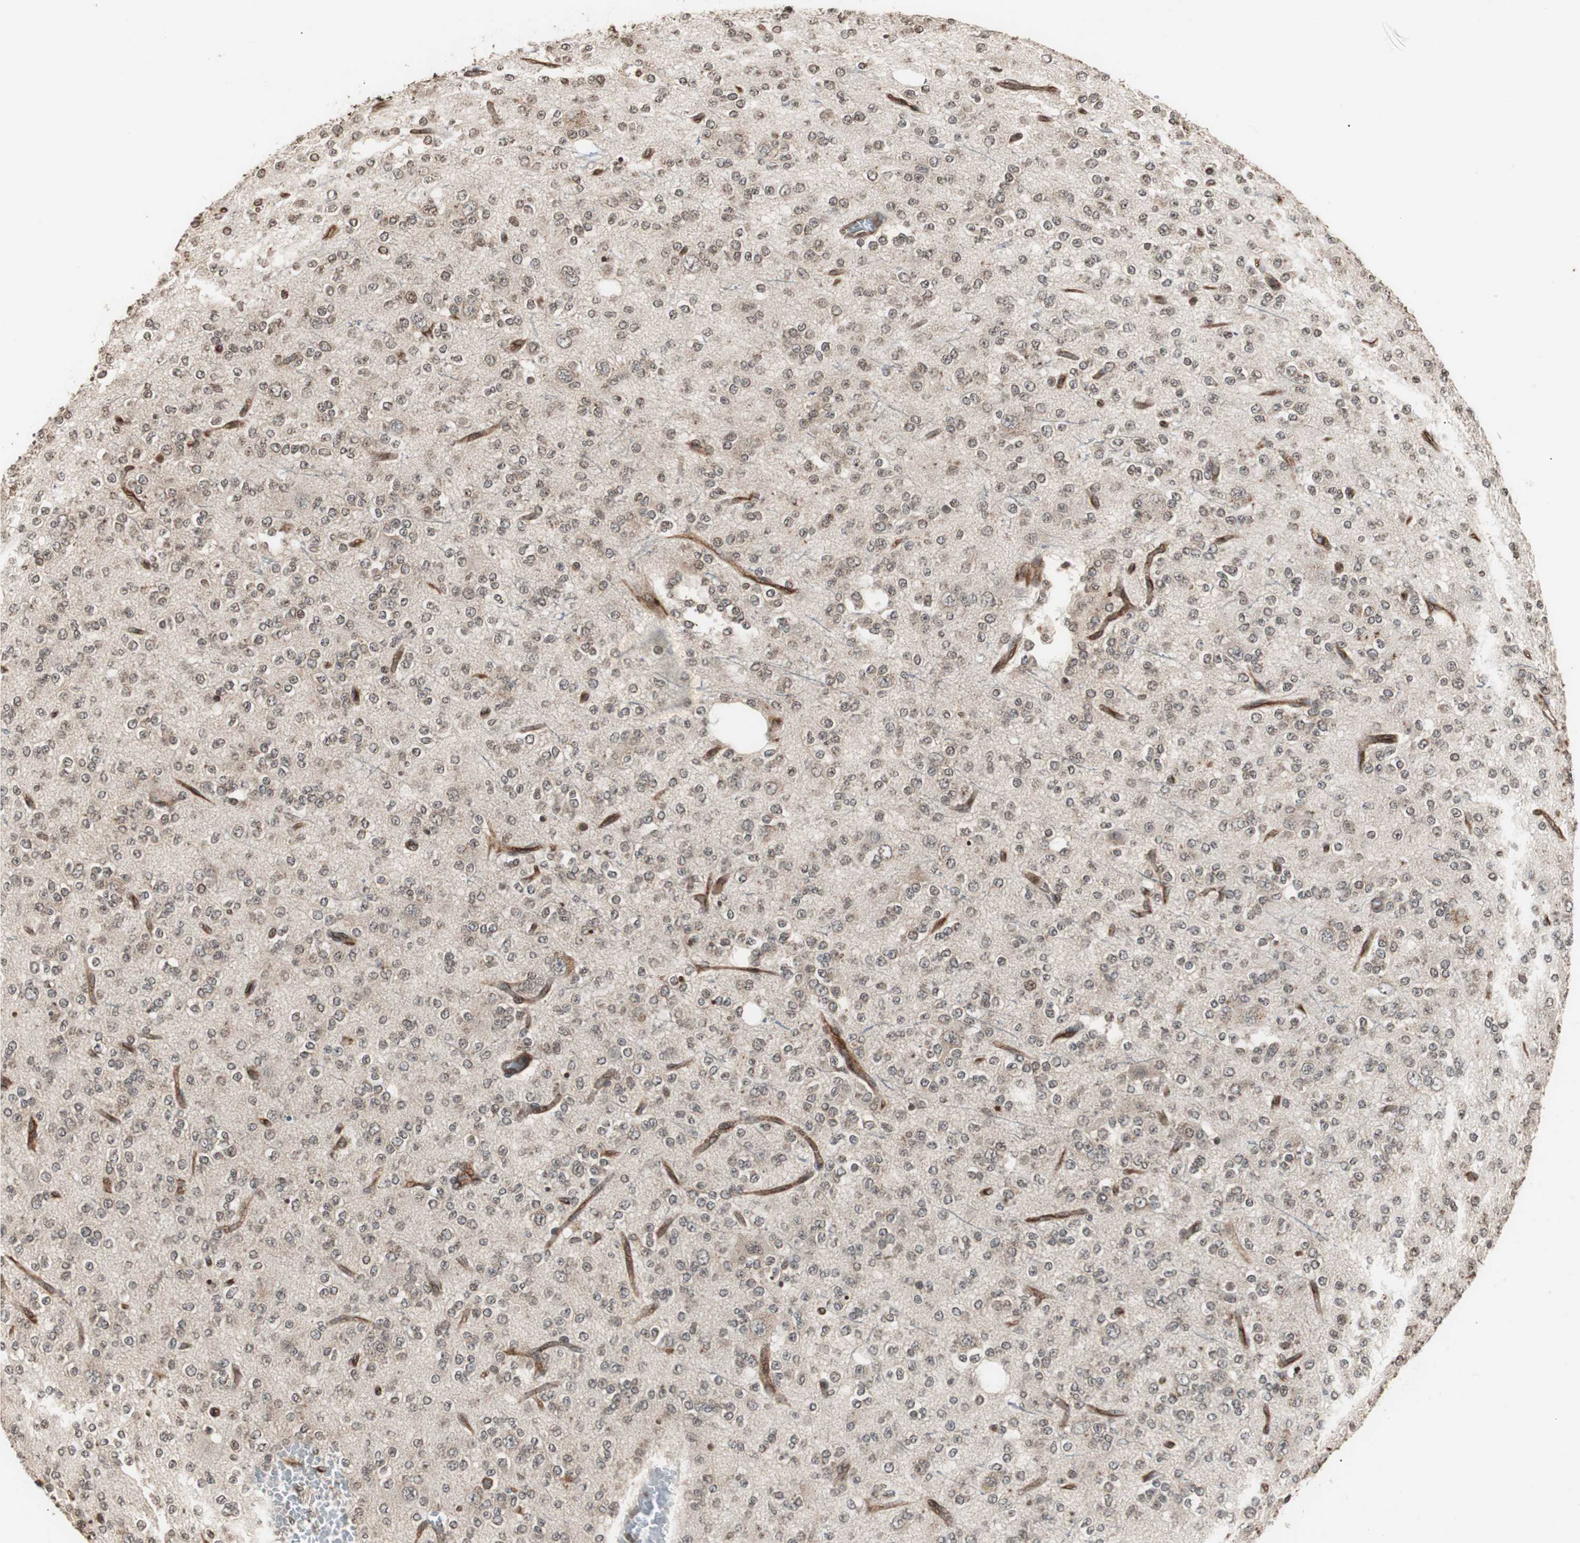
{"staining": {"intensity": "weak", "quantity": "<25%", "location": "cytoplasmic/membranous"}, "tissue": "glioma", "cell_type": "Tumor cells", "image_type": "cancer", "snomed": [{"axis": "morphology", "description": "Glioma, malignant, Low grade"}, {"axis": "topography", "description": "Brain"}], "caption": "Immunohistochemistry of human malignant glioma (low-grade) exhibits no expression in tumor cells.", "gene": "ZFC3H1", "patient": {"sex": "male", "age": 38}}